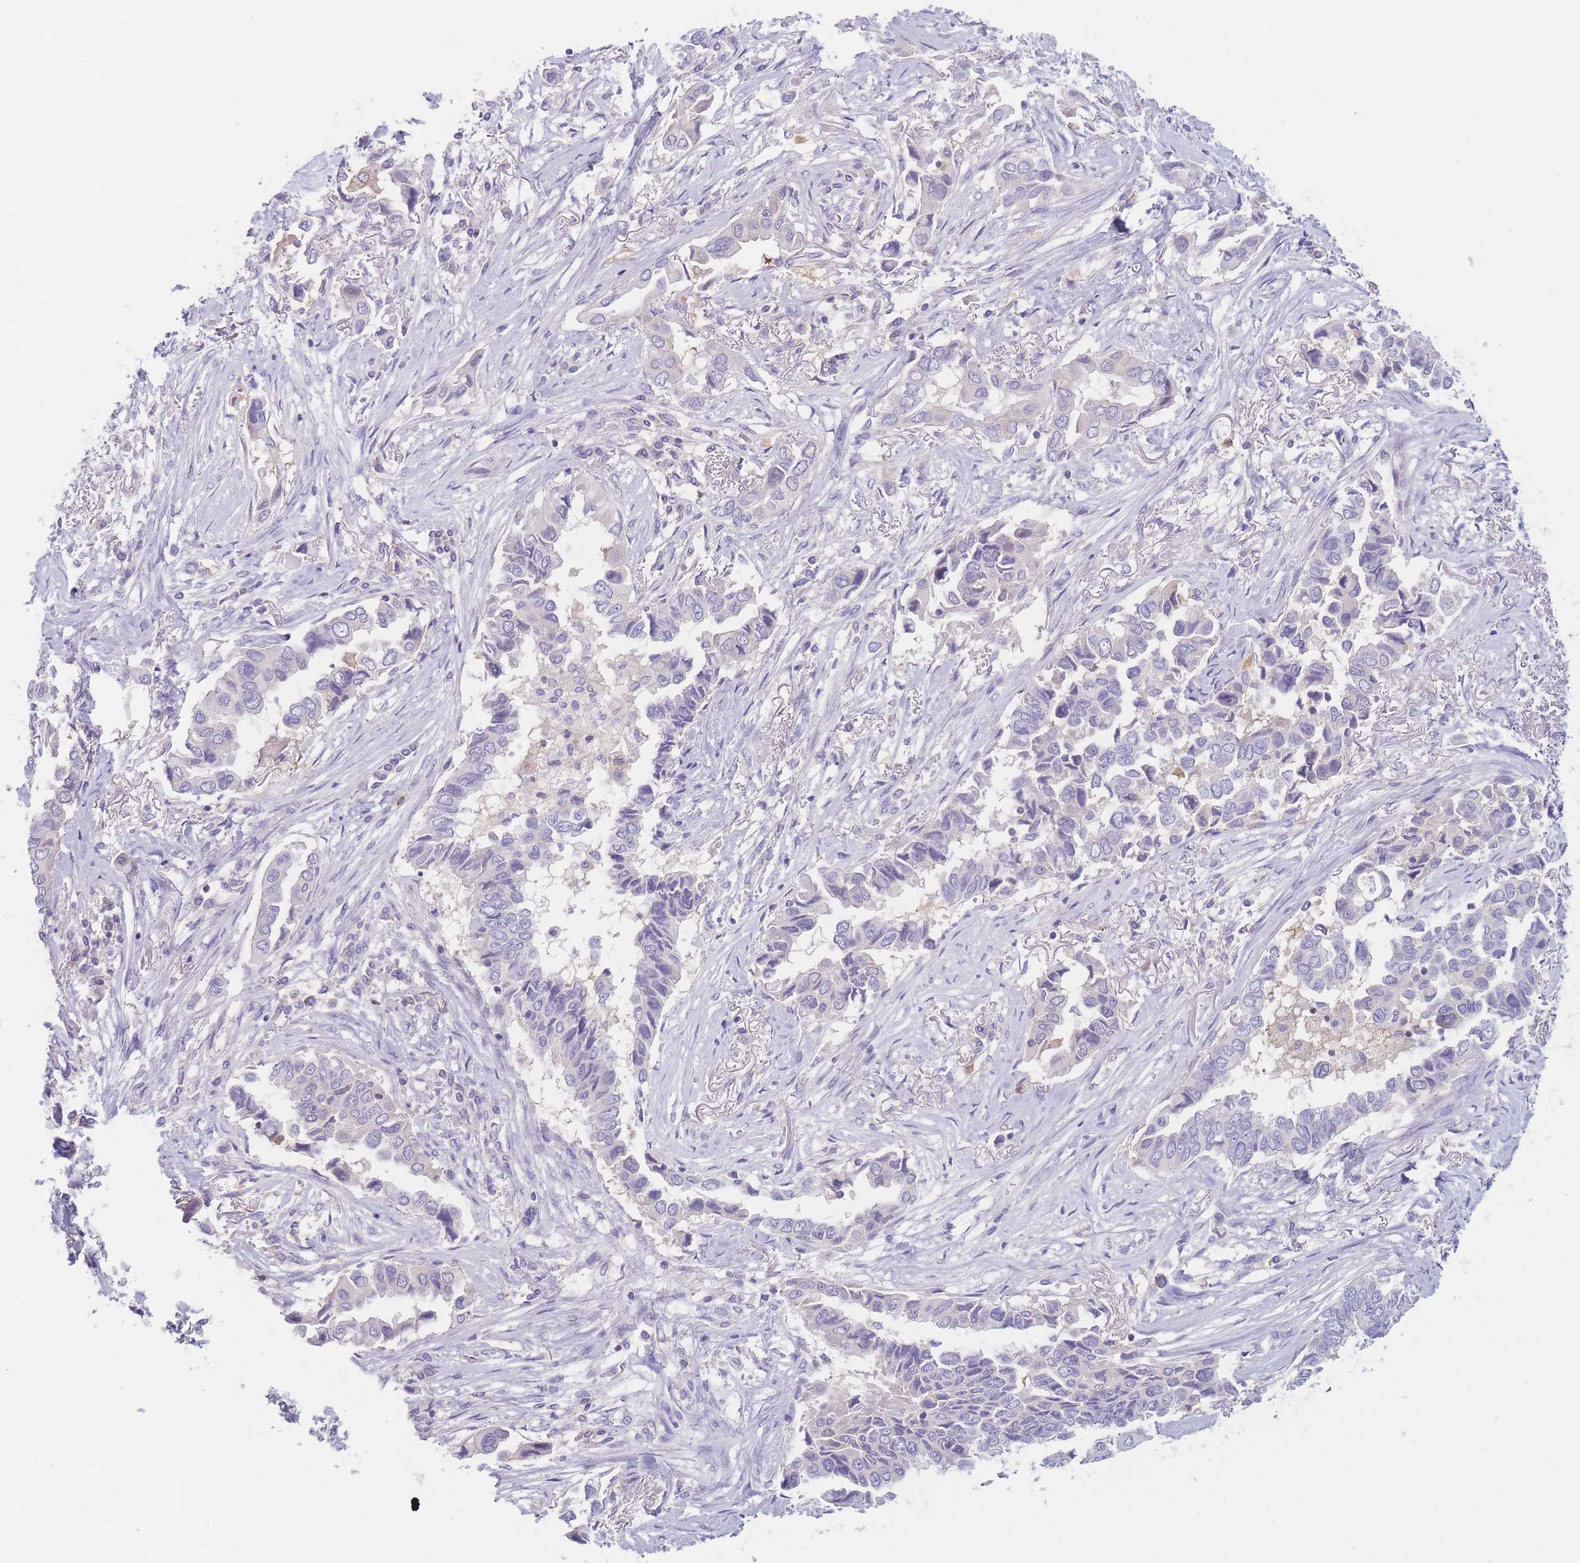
{"staining": {"intensity": "negative", "quantity": "none", "location": "none"}, "tissue": "lung cancer", "cell_type": "Tumor cells", "image_type": "cancer", "snomed": [{"axis": "morphology", "description": "Adenocarcinoma, NOS"}, {"axis": "topography", "description": "Lung"}], "caption": "Immunohistochemistry (IHC) photomicrograph of neoplastic tissue: human lung cancer (adenocarcinoma) stained with DAB (3,3'-diaminobenzidine) demonstrates no significant protein positivity in tumor cells.", "gene": "ST3GAL4", "patient": {"sex": "female", "age": 76}}